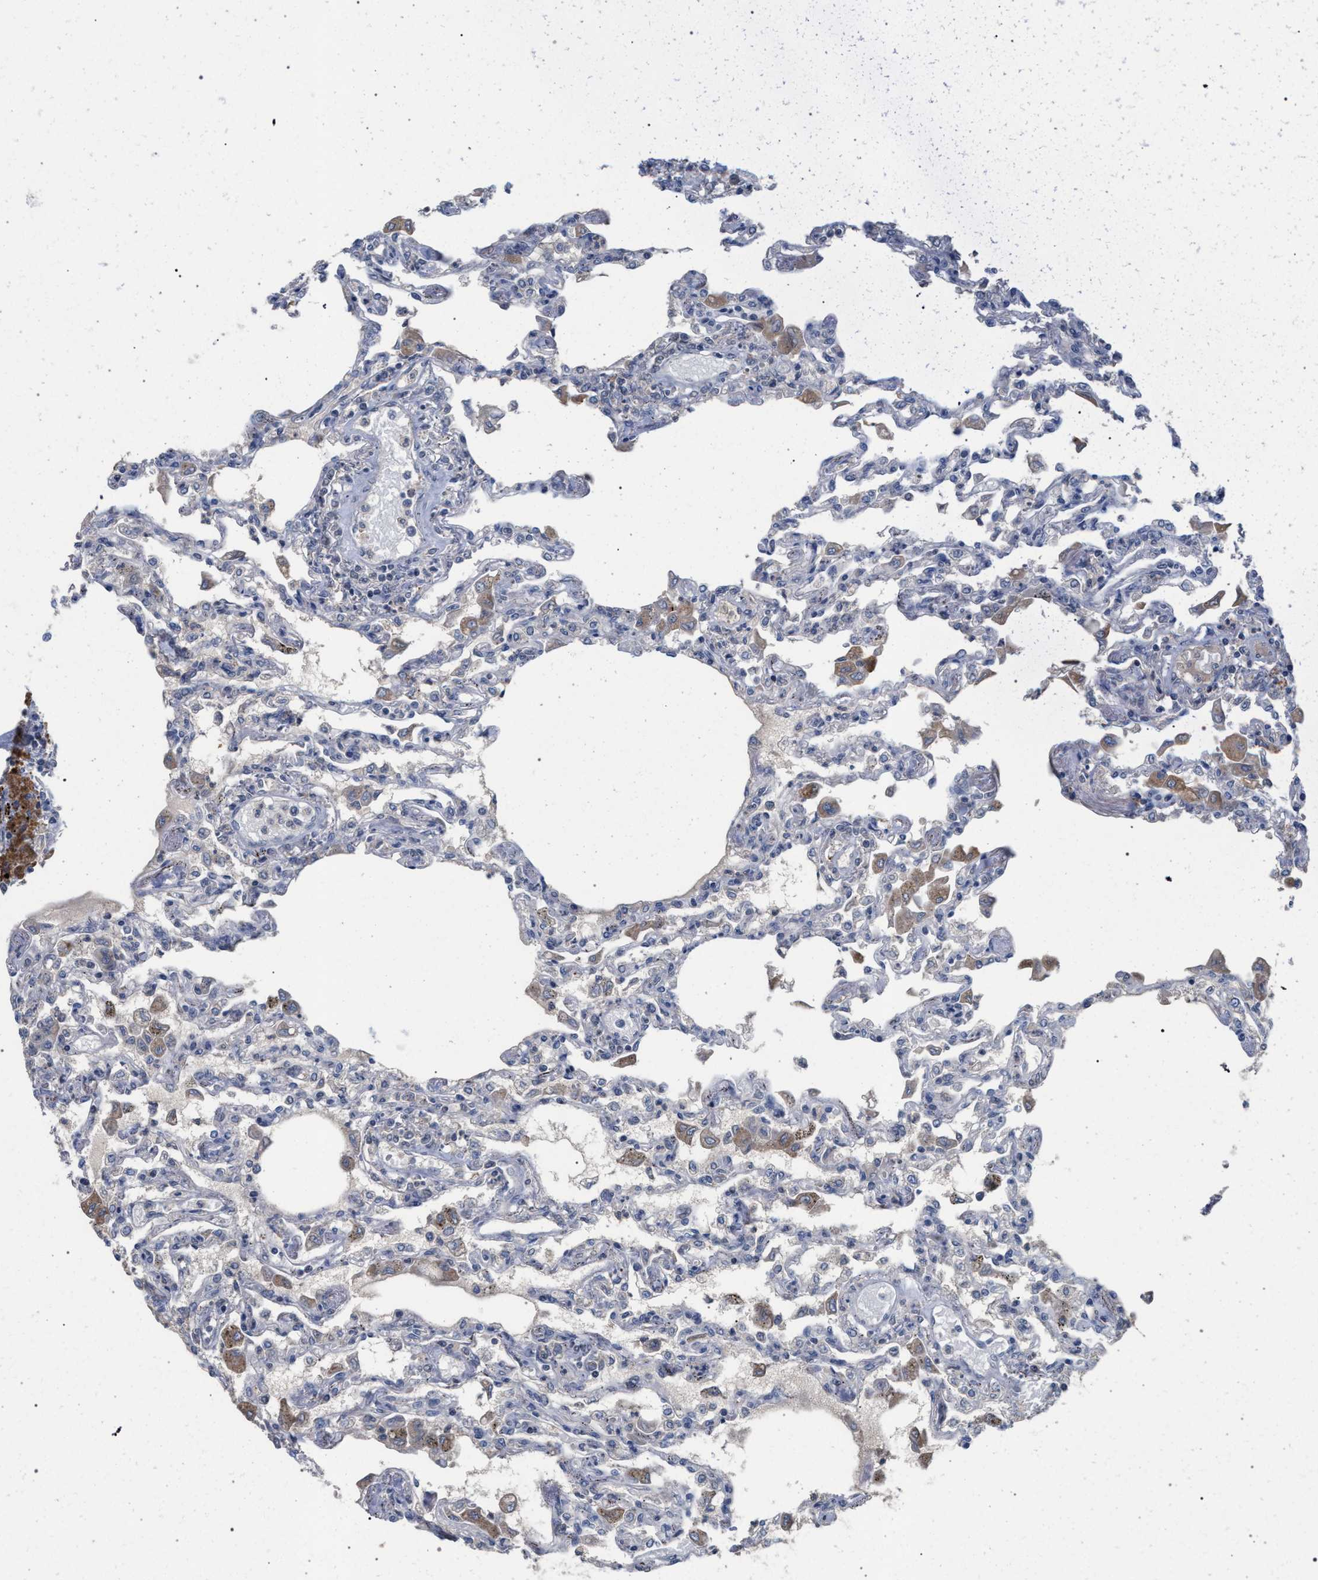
{"staining": {"intensity": "moderate", "quantity": "<25%", "location": "cytoplasmic/membranous"}, "tissue": "lung", "cell_type": "Alveolar cells", "image_type": "normal", "snomed": [{"axis": "morphology", "description": "Normal tissue, NOS"}, {"axis": "topography", "description": "Bronchus"}, {"axis": "topography", "description": "Lung"}], "caption": "Protein expression analysis of normal lung exhibits moderate cytoplasmic/membranous staining in approximately <25% of alveolar cells. (DAB (3,3'-diaminobenzidine) = brown stain, brightfield microscopy at high magnification).", "gene": "TECPR1", "patient": {"sex": "female", "age": 49}}